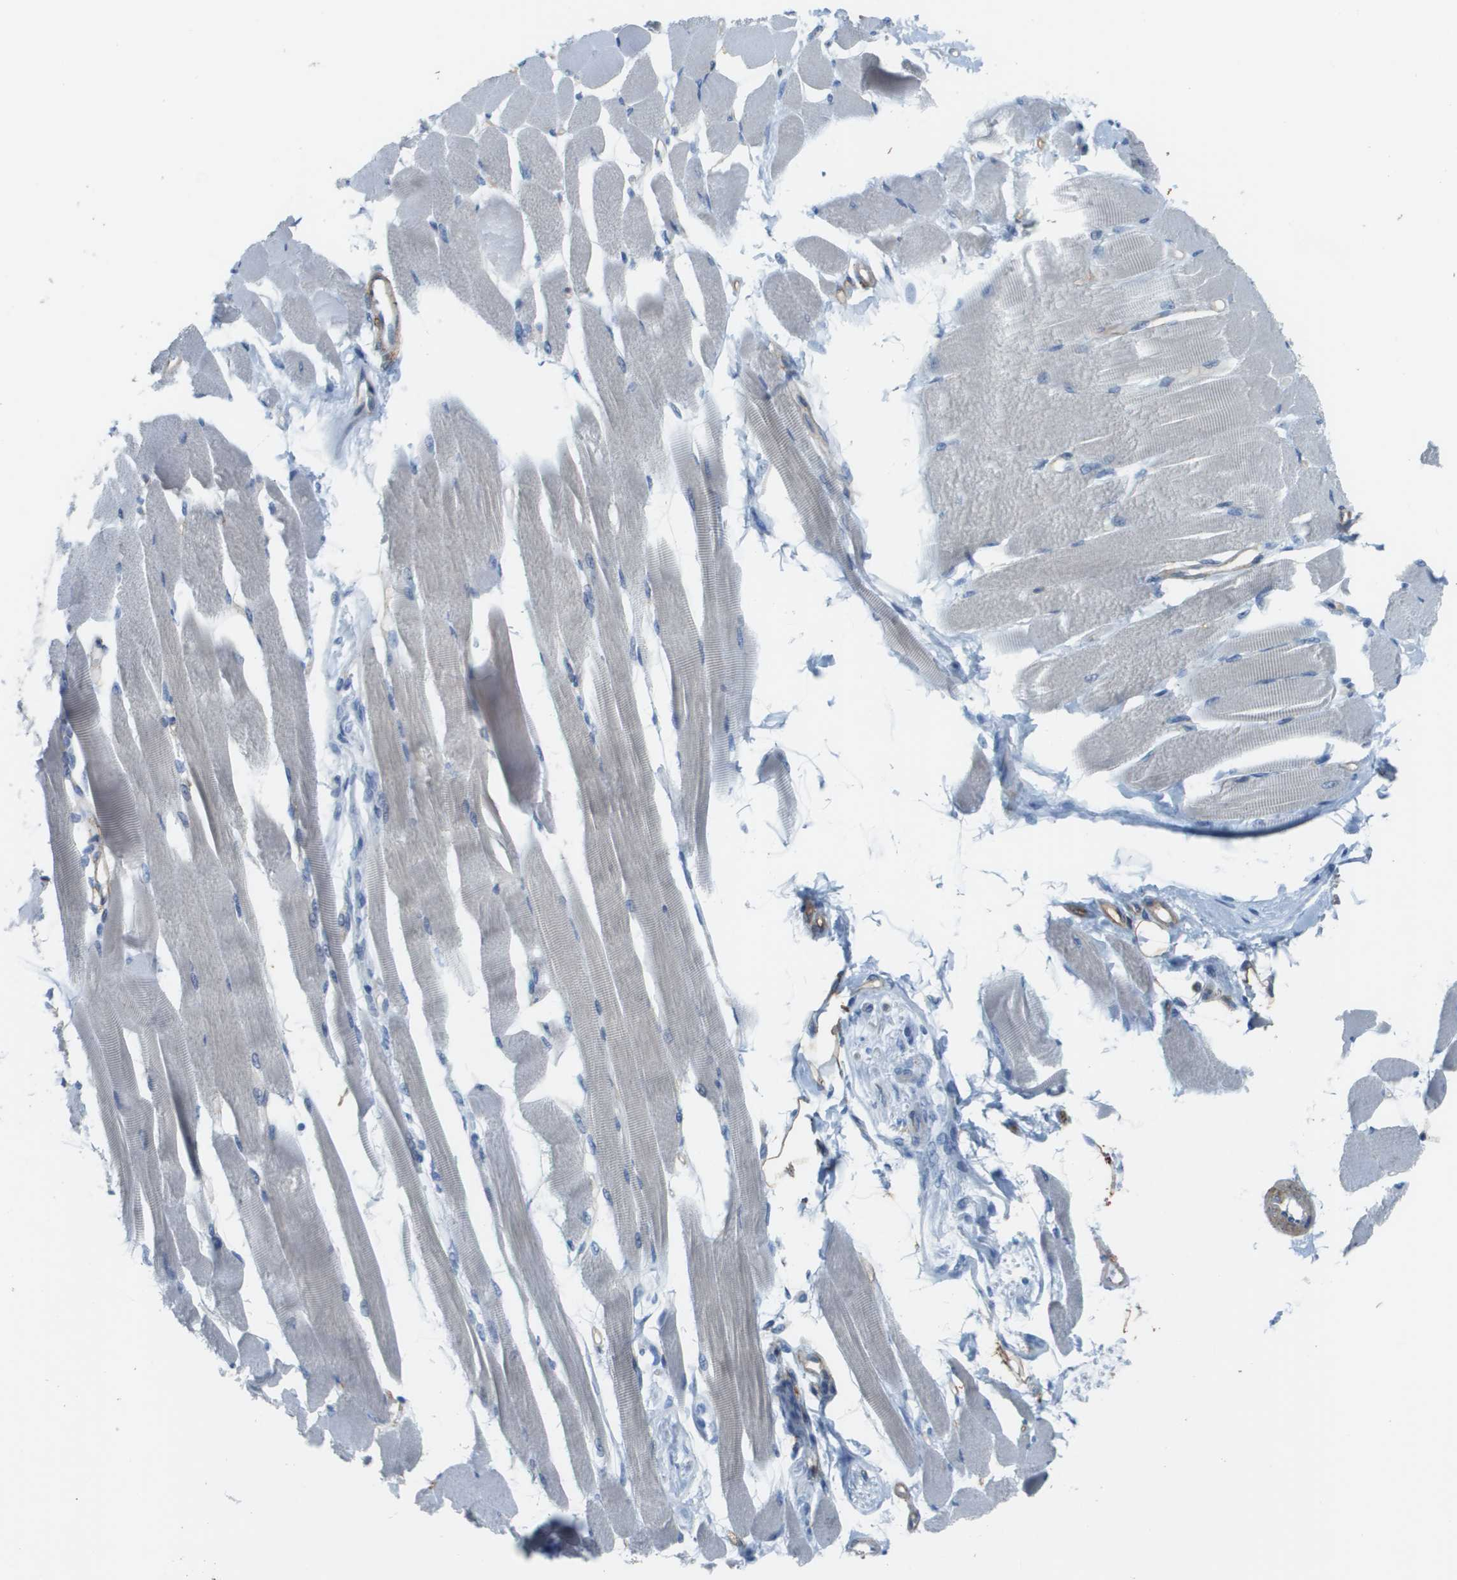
{"staining": {"intensity": "negative", "quantity": "none", "location": "none"}, "tissue": "skeletal muscle", "cell_type": "Myocytes", "image_type": "normal", "snomed": [{"axis": "morphology", "description": "Normal tissue, NOS"}, {"axis": "topography", "description": "Skeletal muscle"}, {"axis": "topography", "description": "Peripheral nerve tissue"}], "caption": "DAB (3,3'-diaminobenzidine) immunohistochemical staining of benign human skeletal muscle reveals no significant staining in myocytes. (Brightfield microscopy of DAB (3,3'-diaminobenzidine) immunohistochemistry at high magnification).", "gene": "ZBTB43", "patient": {"sex": "female", "age": 84}}